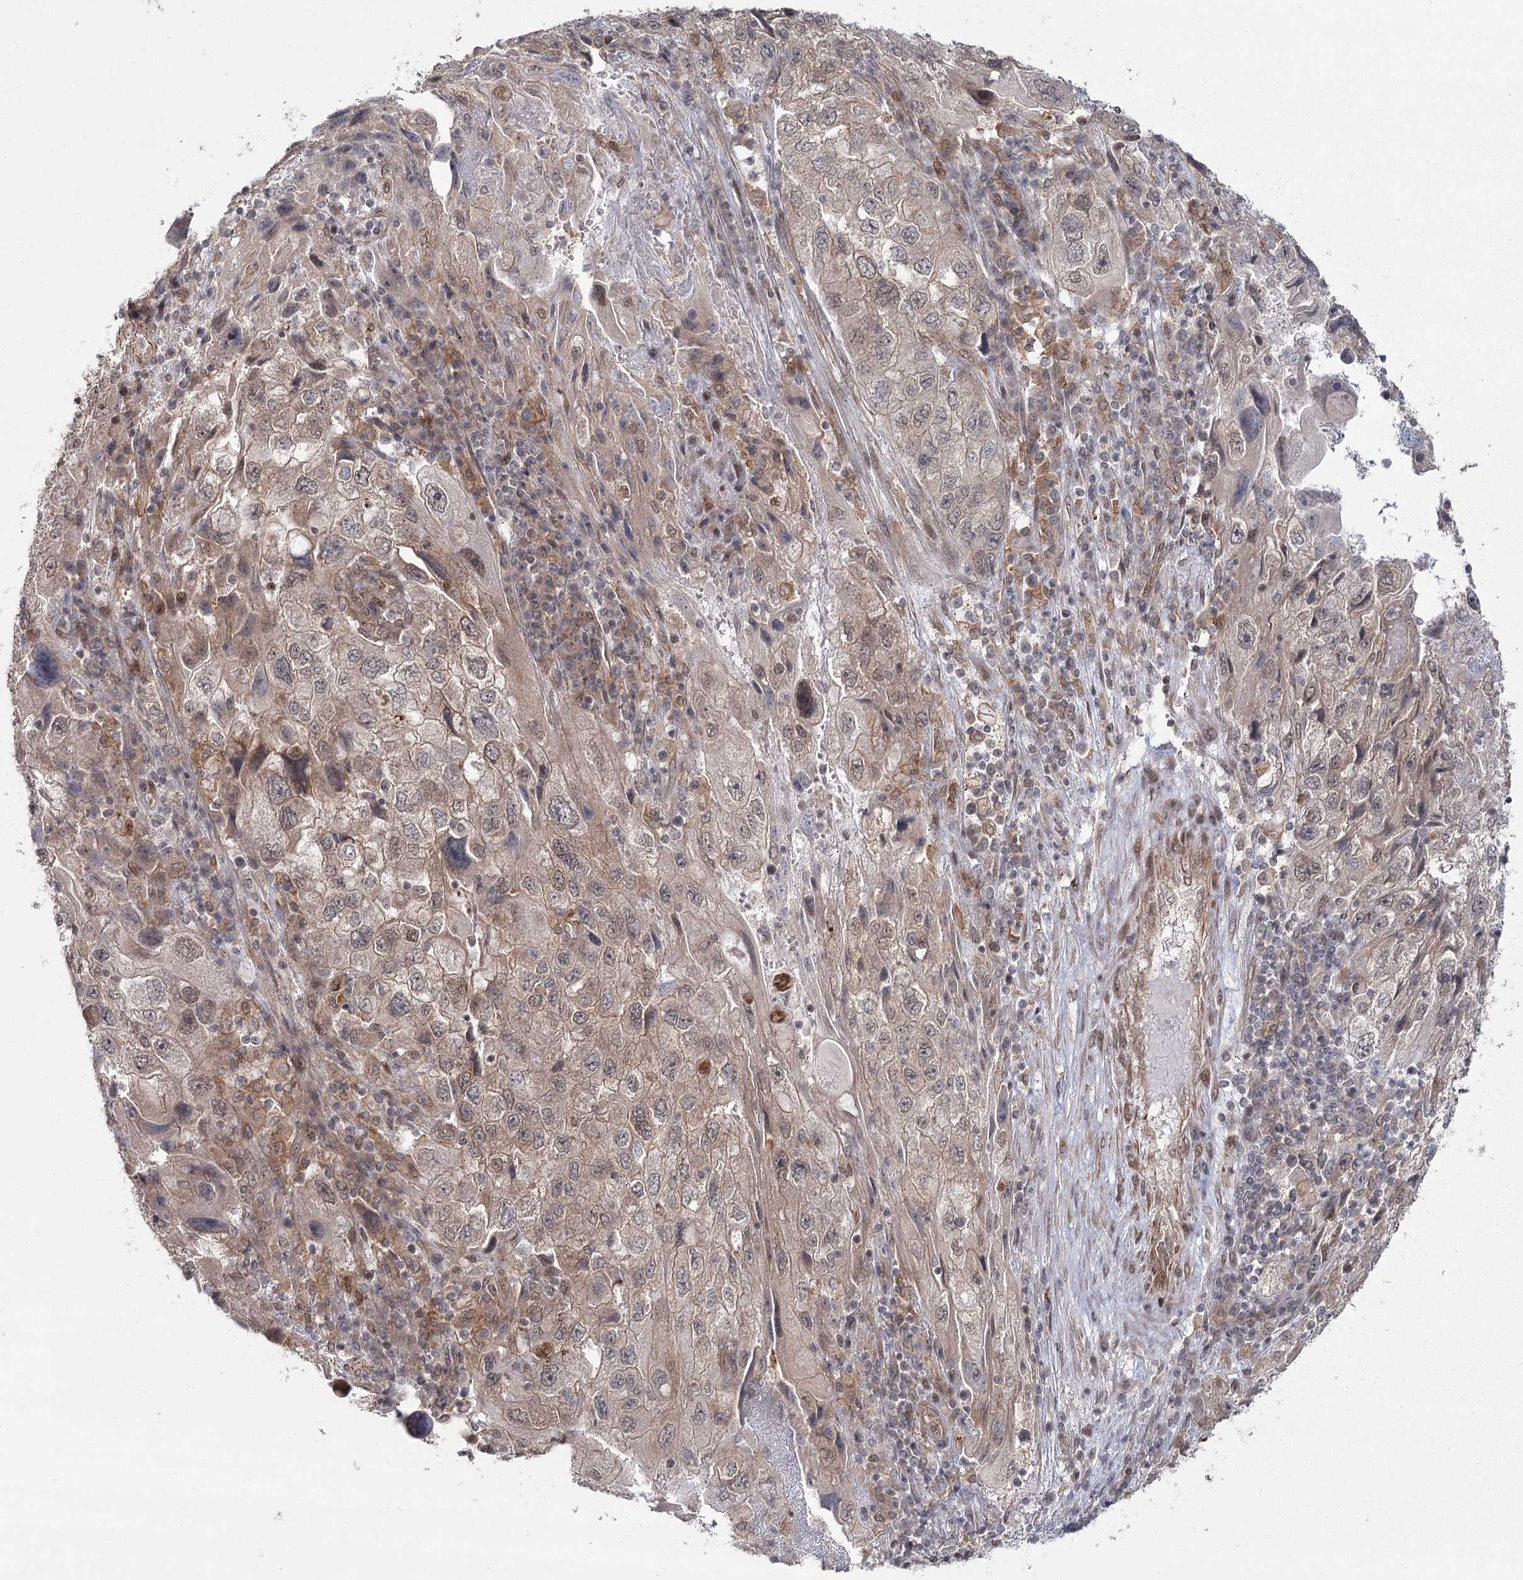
{"staining": {"intensity": "weak", "quantity": "25%-75%", "location": "cytoplasmic/membranous,nuclear"}, "tissue": "endometrial cancer", "cell_type": "Tumor cells", "image_type": "cancer", "snomed": [{"axis": "morphology", "description": "Adenocarcinoma, NOS"}, {"axis": "topography", "description": "Endometrium"}], "caption": "Immunohistochemical staining of endometrial cancer reveals low levels of weak cytoplasmic/membranous and nuclear protein positivity in approximately 25%-75% of tumor cells.", "gene": "AP2M1", "patient": {"sex": "female", "age": 49}}